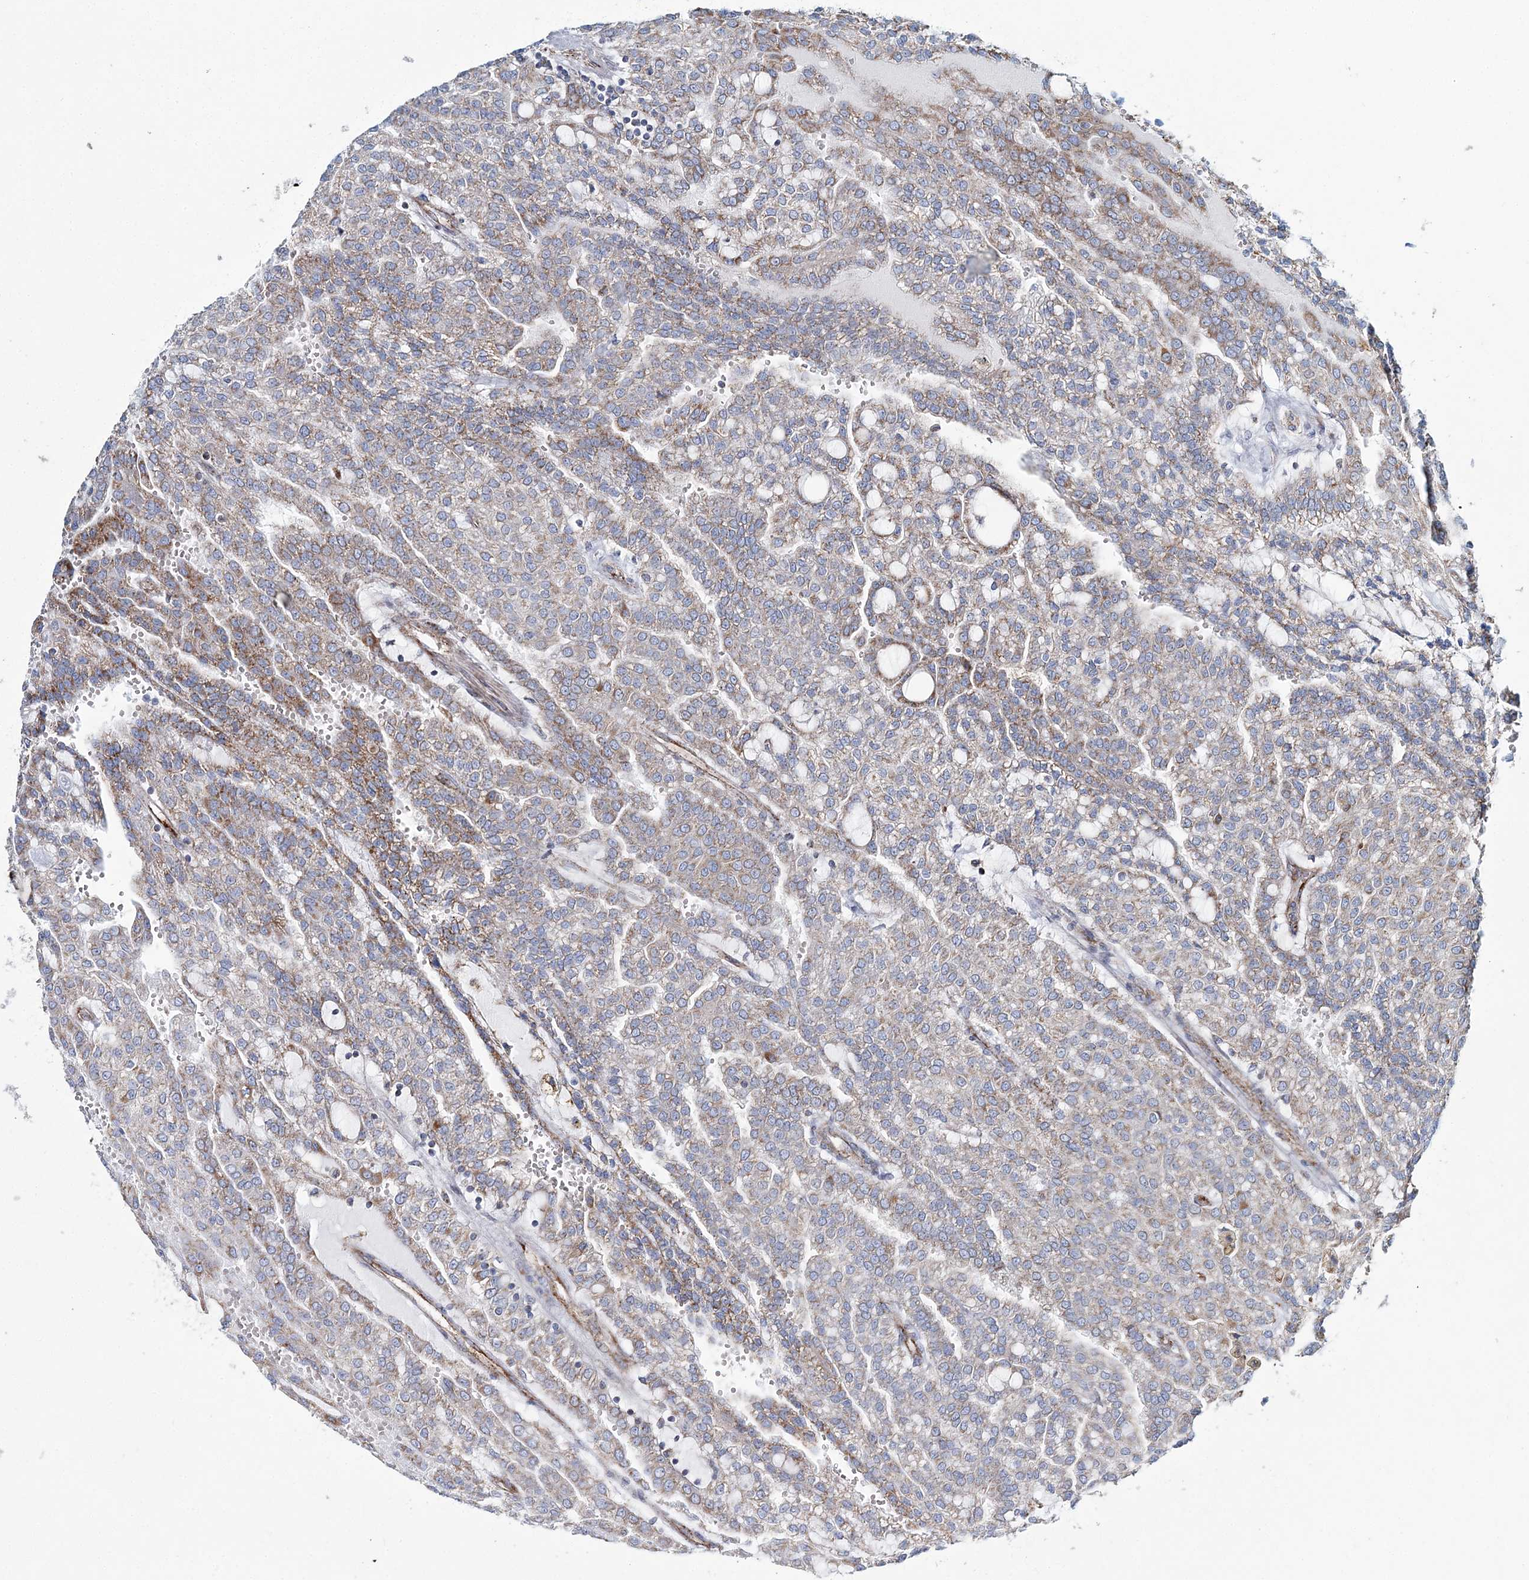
{"staining": {"intensity": "moderate", "quantity": "25%-75%", "location": "cytoplasmic/membranous"}, "tissue": "renal cancer", "cell_type": "Tumor cells", "image_type": "cancer", "snomed": [{"axis": "morphology", "description": "Adenocarcinoma, NOS"}, {"axis": "topography", "description": "Kidney"}], "caption": "High-power microscopy captured an immunohistochemistry (IHC) micrograph of adenocarcinoma (renal), revealing moderate cytoplasmic/membranous staining in about 25%-75% of tumor cells.", "gene": "ARHGAP6", "patient": {"sex": "male", "age": 63}}